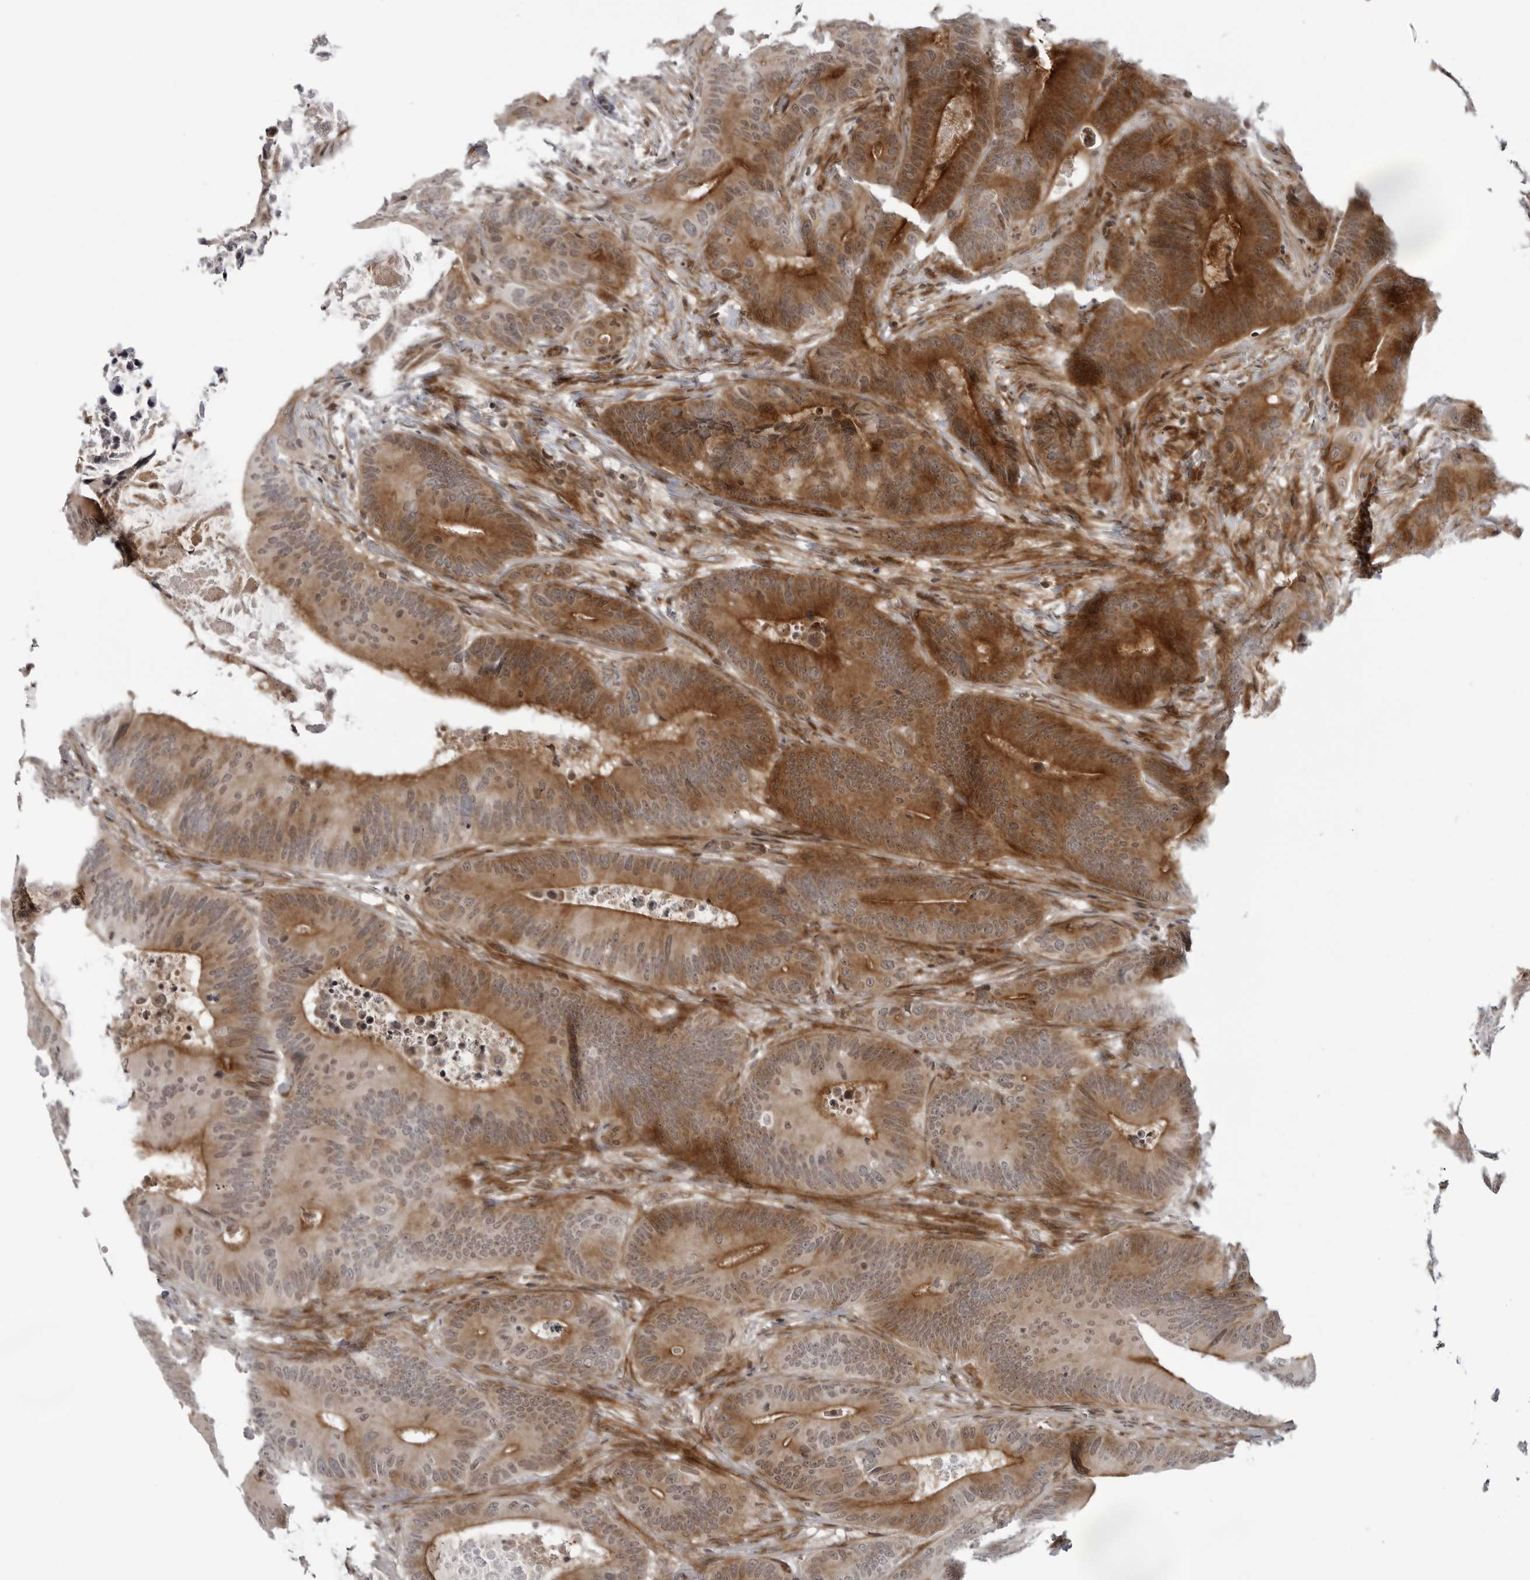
{"staining": {"intensity": "strong", "quantity": "25%-75%", "location": "cytoplasmic/membranous"}, "tissue": "colorectal cancer", "cell_type": "Tumor cells", "image_type": "cancer", "snomed": [{"axis": "morphology", "description": "Adenocarcinoma, NOS"}, {"axis": "topography", "description": "Colon"}], "caption": "Colorectal adenocarcinoma was stained to show a protein in brown. There is high levels of strong cytoplasmic/membranous positivity in about 25%-75% of tumor cells.", "gene": "ADAMTS5", "patient": {"sex": "male", "age": 83}}